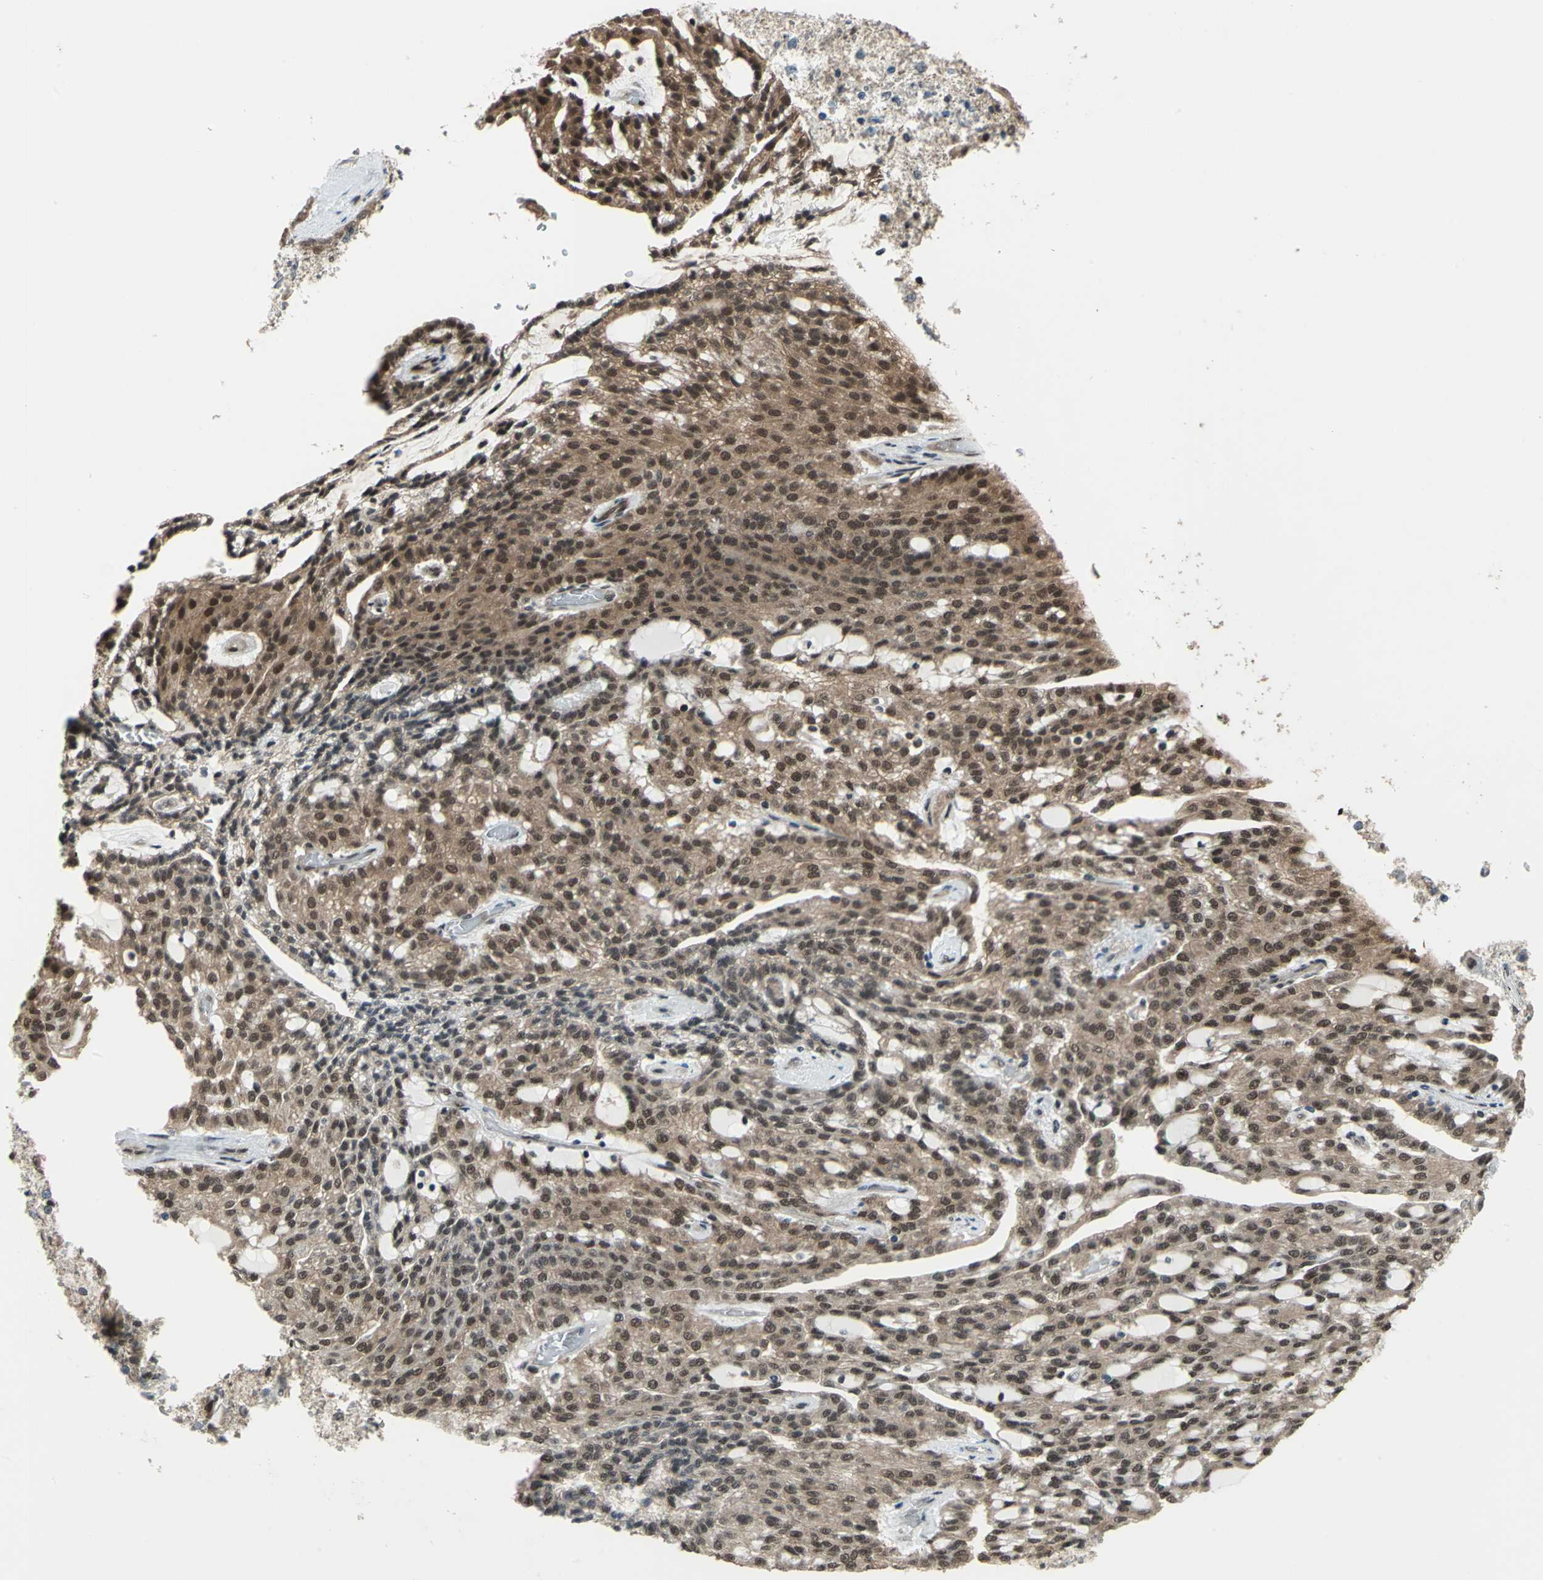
{"staining": {"intensity": "moderate", "quantity": ">75%", "location": "cytoplasmic/membranous,nuclear"}, "tissue": "renal cancer", "cell_type": "Tumor cells", "image_type": "cancer", "snomed": [{"axis": "morphology", "description": "Adenocarcinoma, NOS"}, {"axis": "topography", "description": "Kidney"}], "caption": "Moderate cytoplasmic/membranous and nuclear positivity is identified in approximately >75% of tumor cells in renal adenocarcinoma.", "gene": "COPS5", "patient": {"sex": "male", "age": 63}}